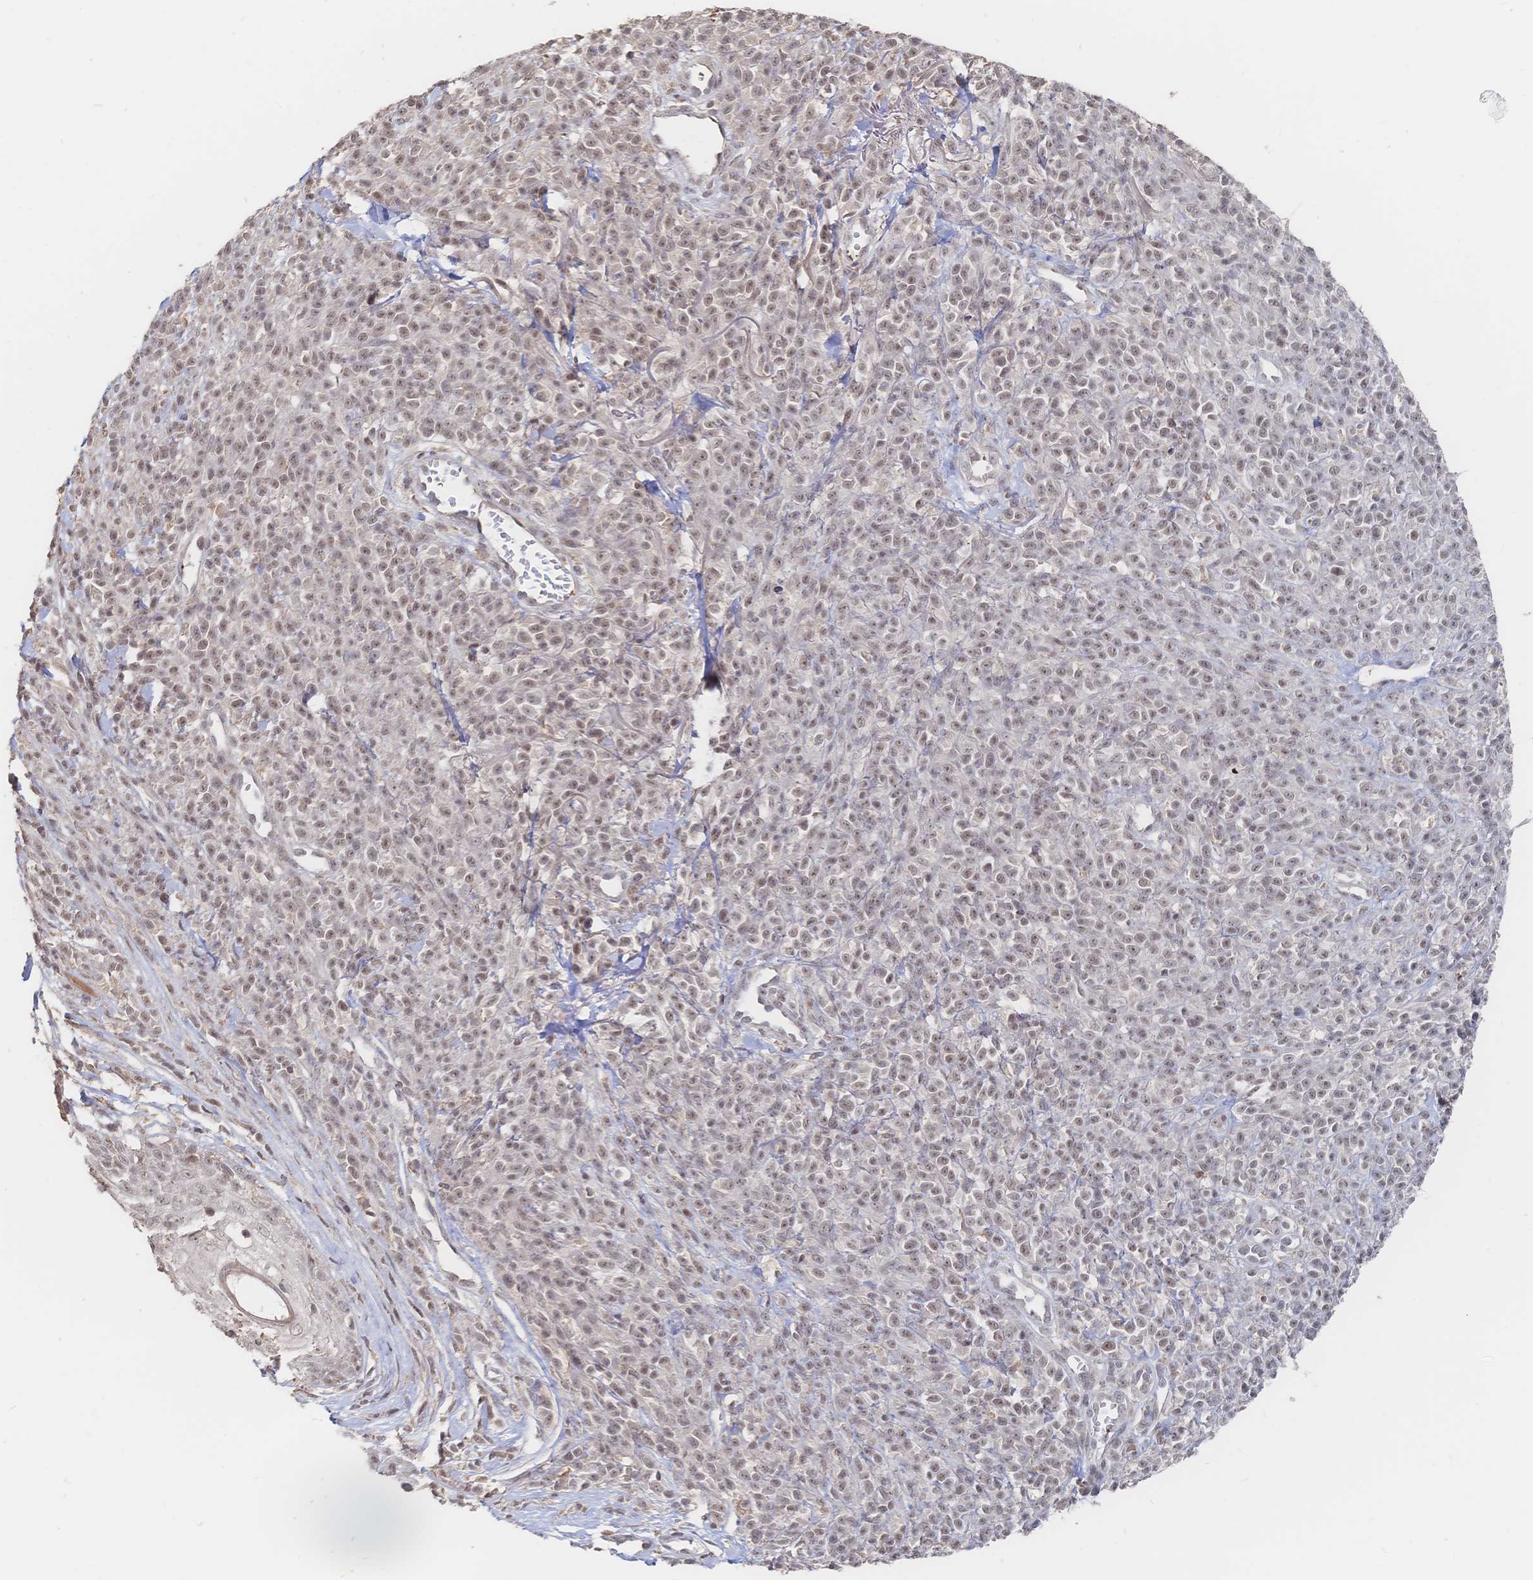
{"staining": {"intensity": "weak", "quantity": ">75%", "location": "nuclear"}, "tissue": "melanoma", "cell_type": "Tumor cells", "image_type": "cancer", "snomed": [{"axis": "morphology", "description": "Malignant melanoma, NOS"}, {"axis": "topography", "description": "Skin"}, {"axis": "topography", "description": "Skin of trunk"}], "caption": "Melanoma stained for a protein reveals weak nuclear positivity in tumor cells.", "gene": "LRP5", "patient": {"sex": "male", "age": 74}}